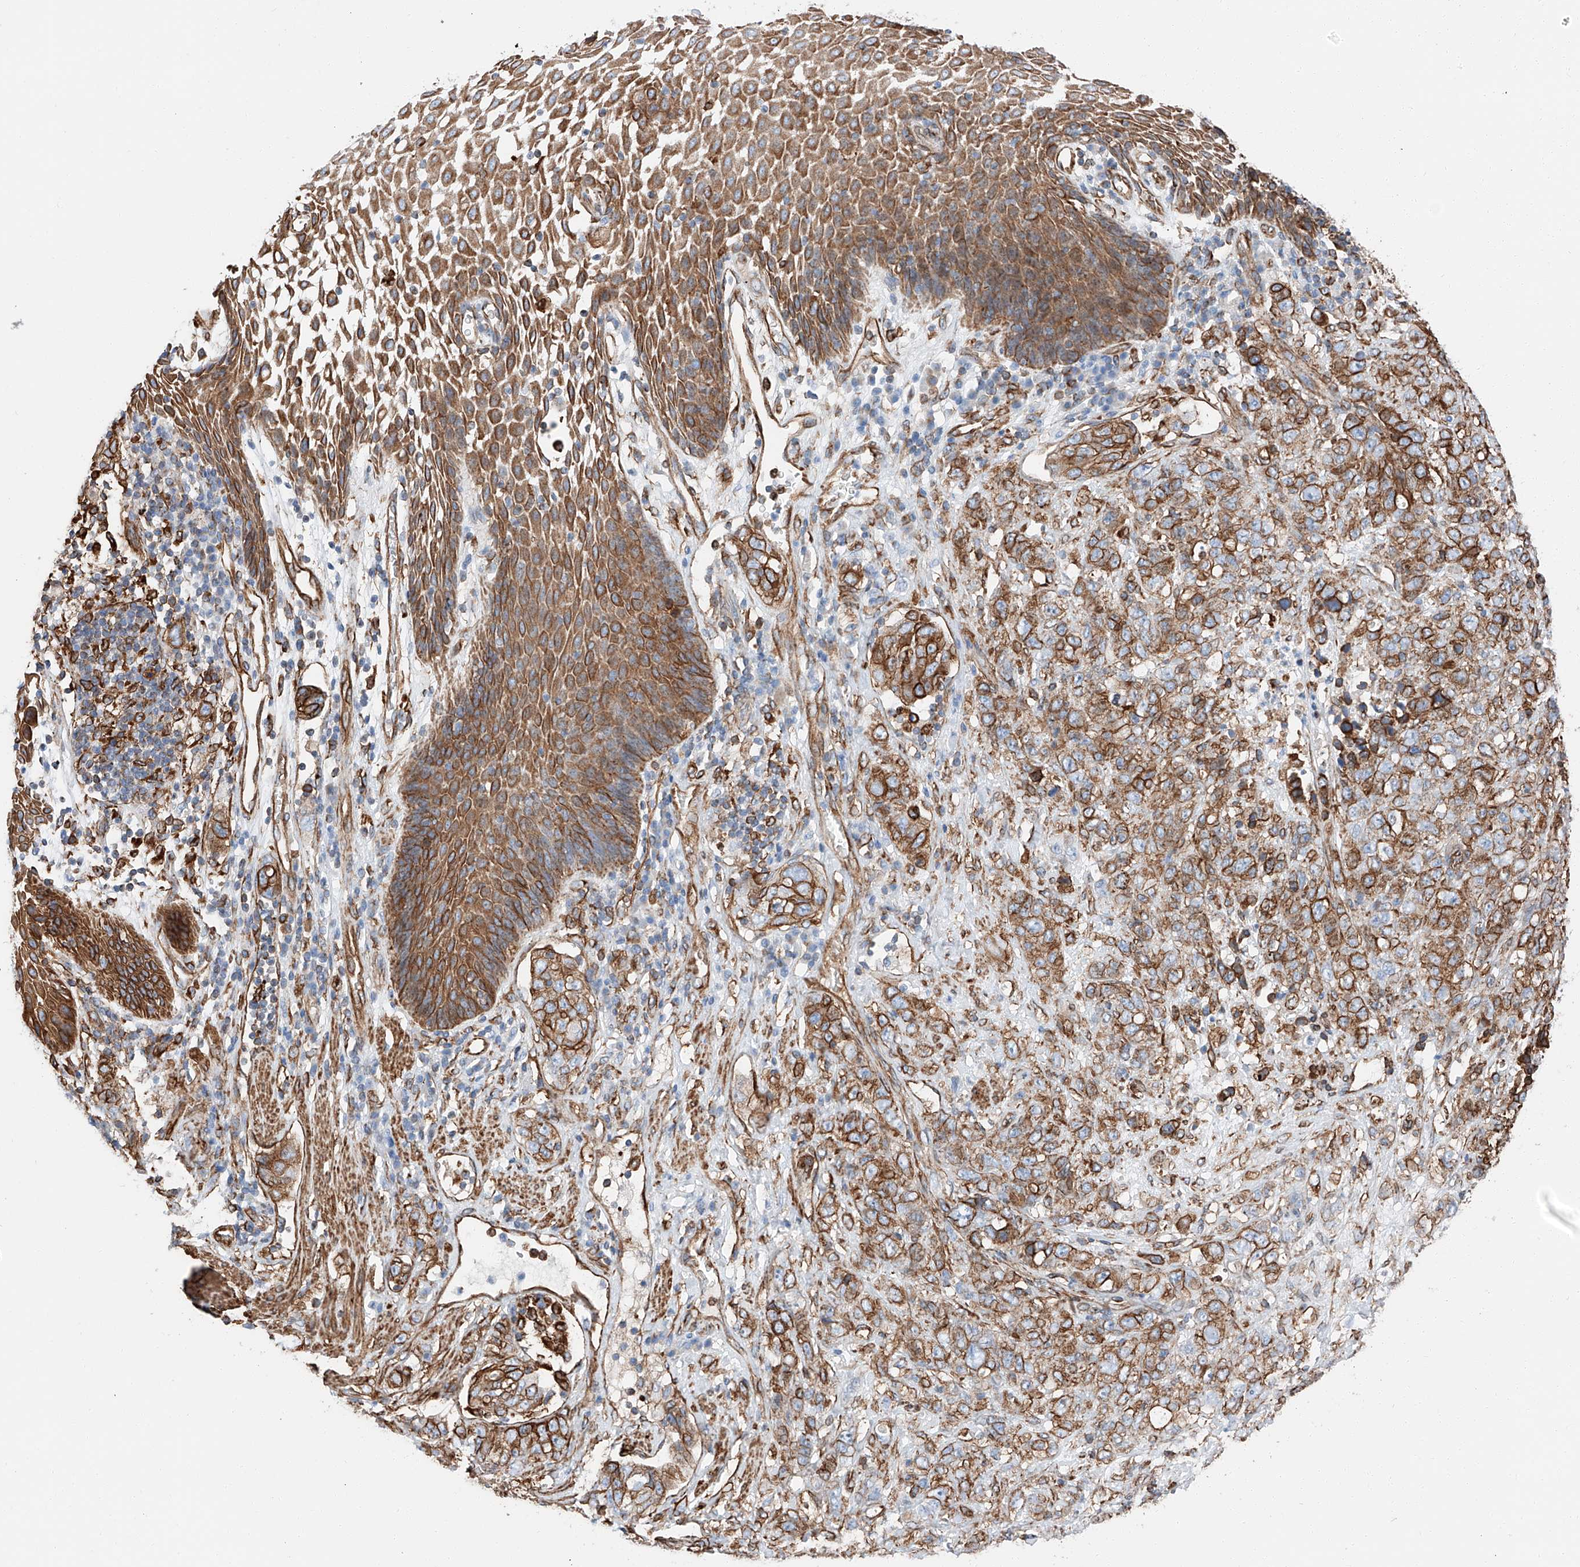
{"staining": {"intensity": "moderate", "quantity": ">75%", "location": "cytoplasmic/membranous"}, "tissue": "stomach cancer", "cell_type": "Tumor cells", "image_type": "cancer", "snomed": [{"axis": "morphology", "description": "Adenocarcinoma, NOS"}, {"axis": "topography", "description": "Stomach"}], "caption": "Protein analysis of stomach adenocarcinoma tissue demonstrates moderate cytoplasmic/membranous positivity in about >75% of tumor cells.", "gene": "ZNF804A", "patient": {"sex": "male", "age": 48}}